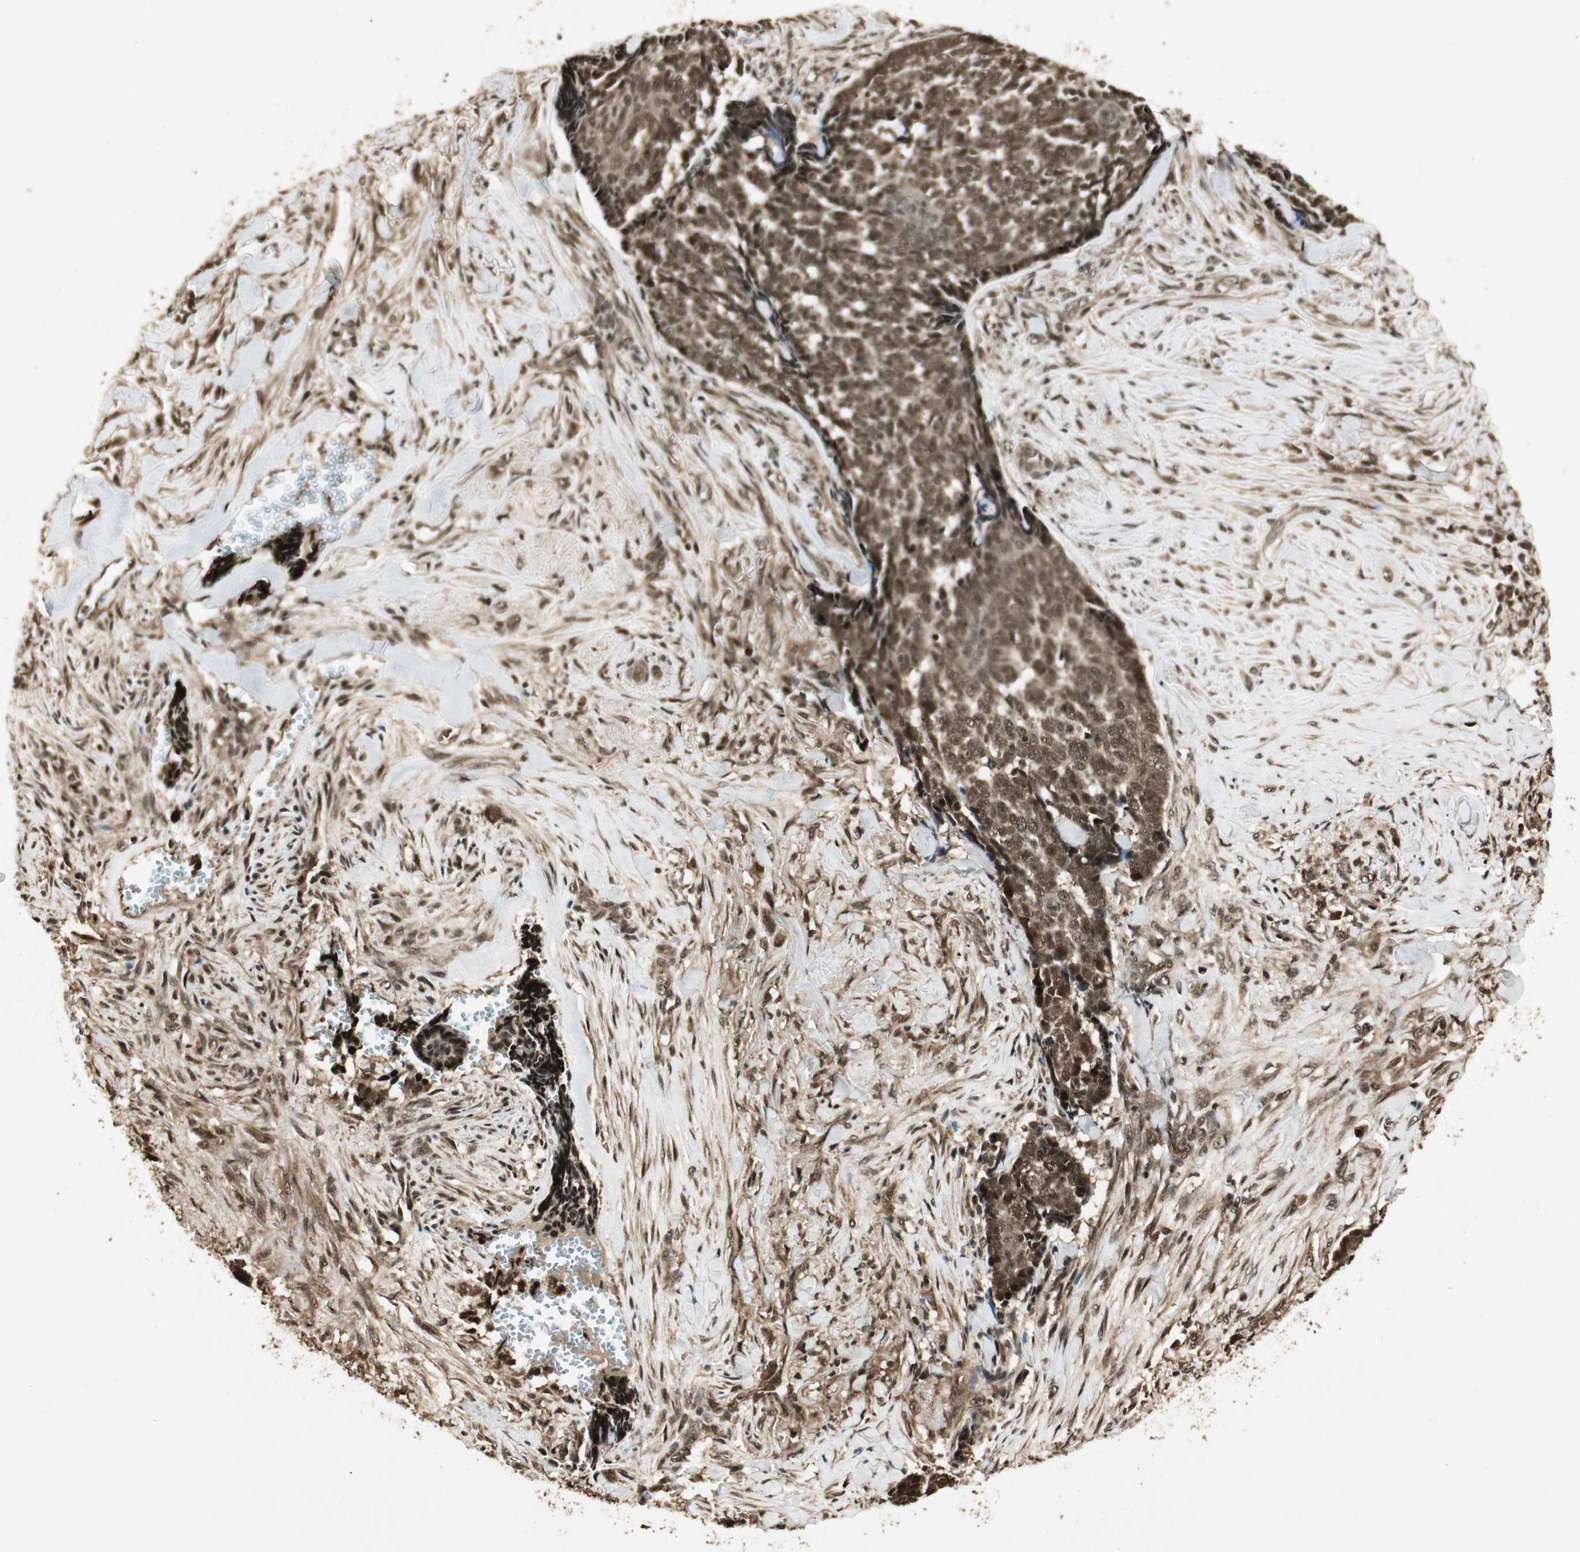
{"staining": {"intensity": "strong", "quantity": ">75%", "location": "cytoplasmic/membranous,nuclear"}, "tissue": "skin cancer", "cell_type": "Tumor cells", "image_type": "cancer", "snomed": [{"axis": "morphology", "description": "Basal cell carcinoma"}, {"axis": "topography", "description": "Skin"}], "caption": "Protein expression by immunohistochemistry (IHC) reveals strong cytoplasmic/membranous and nuclear positivity in approximately >75% of tumor cells in skin cancer (basal cell carcinoma).", "gene": "RPA3", "patient": {"sex": "male", "age": 84}}